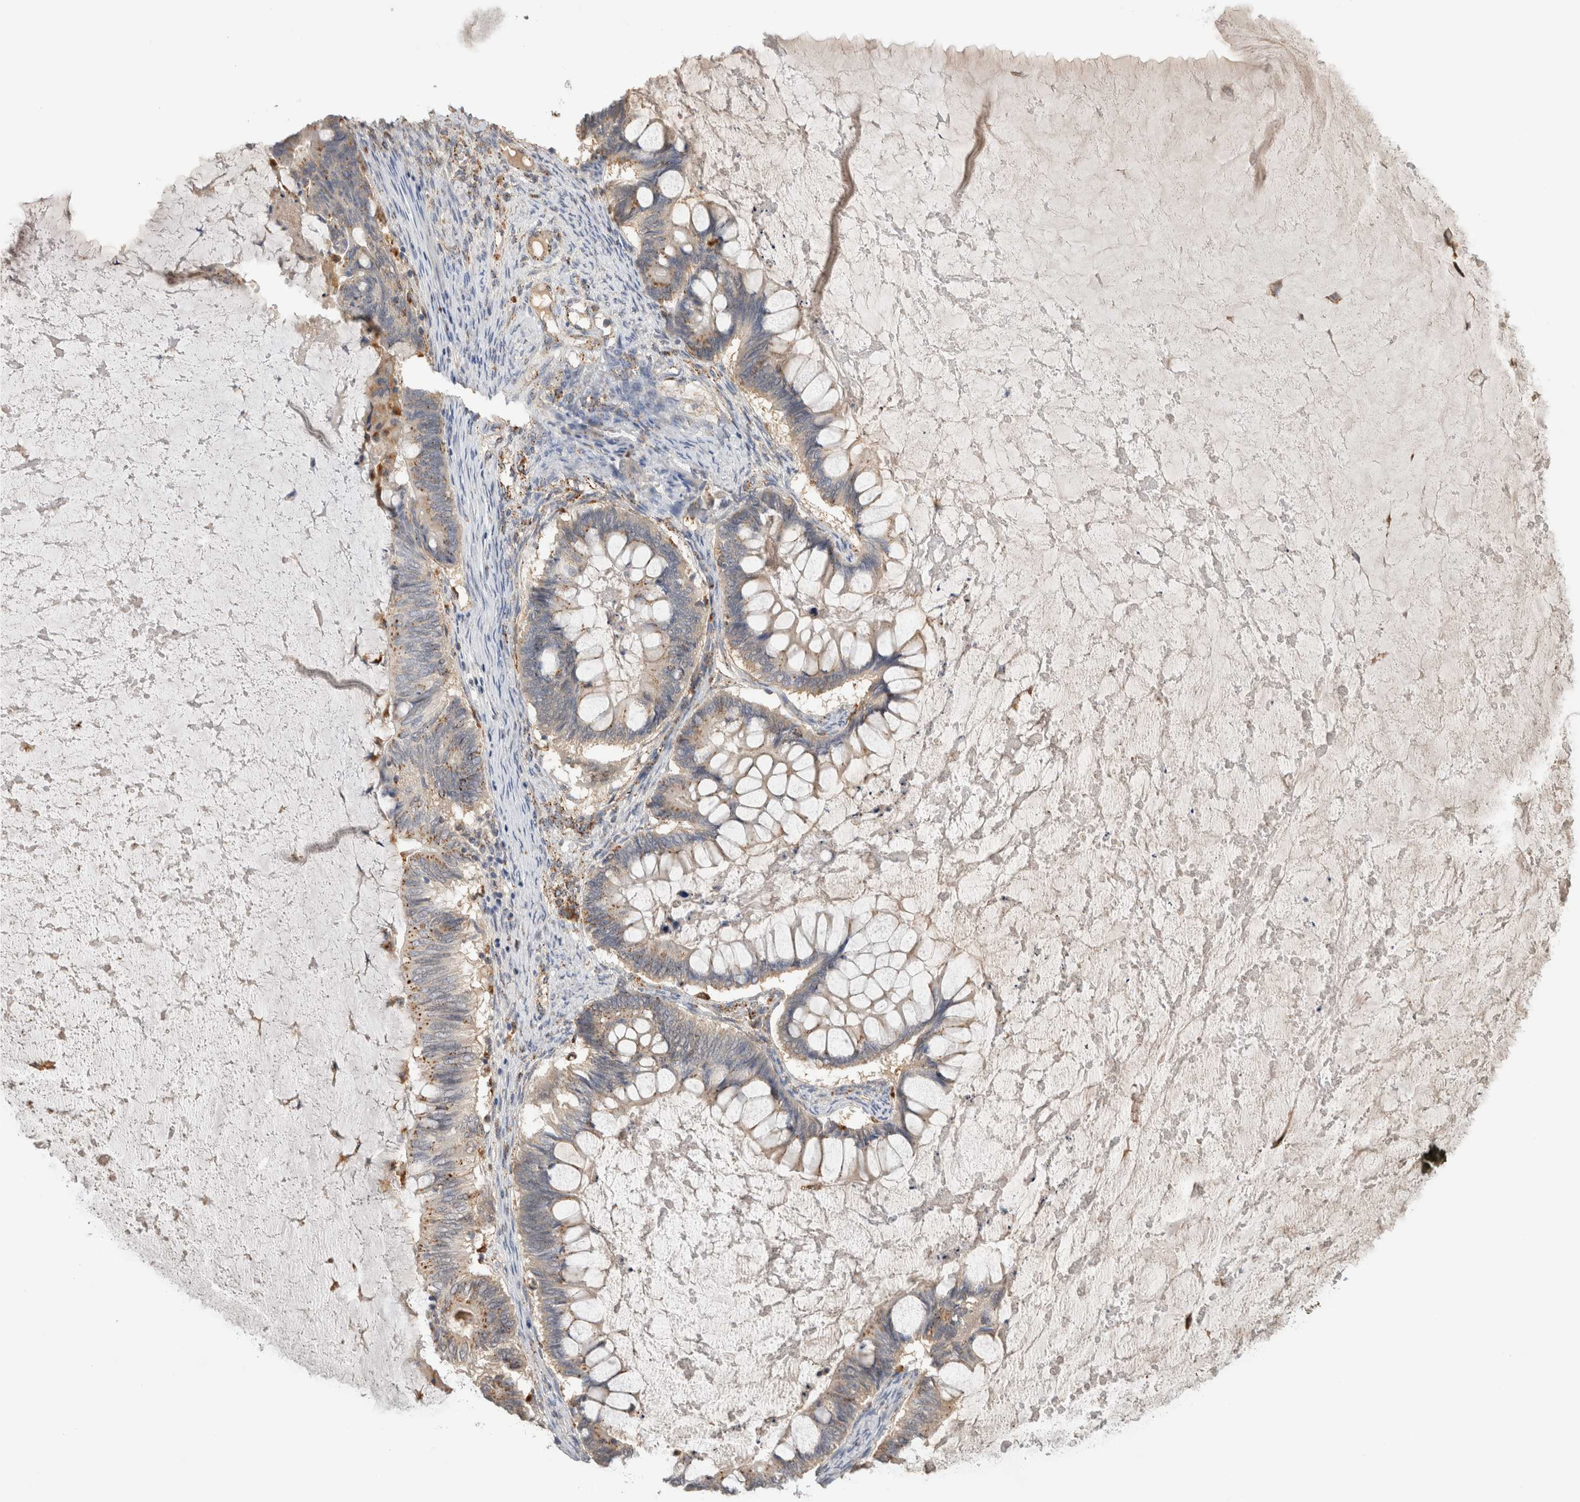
{"staining": {"intensity": "moderate", "quantity": "25%-75%", "location": "cytoplasmic/membranous"}, "tissue": "ovarian cancer", "cell_type": "Tumor cells", "image_type": "cancer", "snomed": [{"axis": "morphology", "description": "Cystadenocarcinoma, mucinous, NOS"}, {"axis": "topography", "description": "Ovary"}], "caption": "Immunohistochemical staining of human mucinous cystadenocarcinoma (ovarian) exhibits medium levels of moderate cytoplasmic/membranous protein expression in approximately 25%-75% of tumor cells.", "gene": "GNS", "patient": {"sex": "female", "age": 61}}